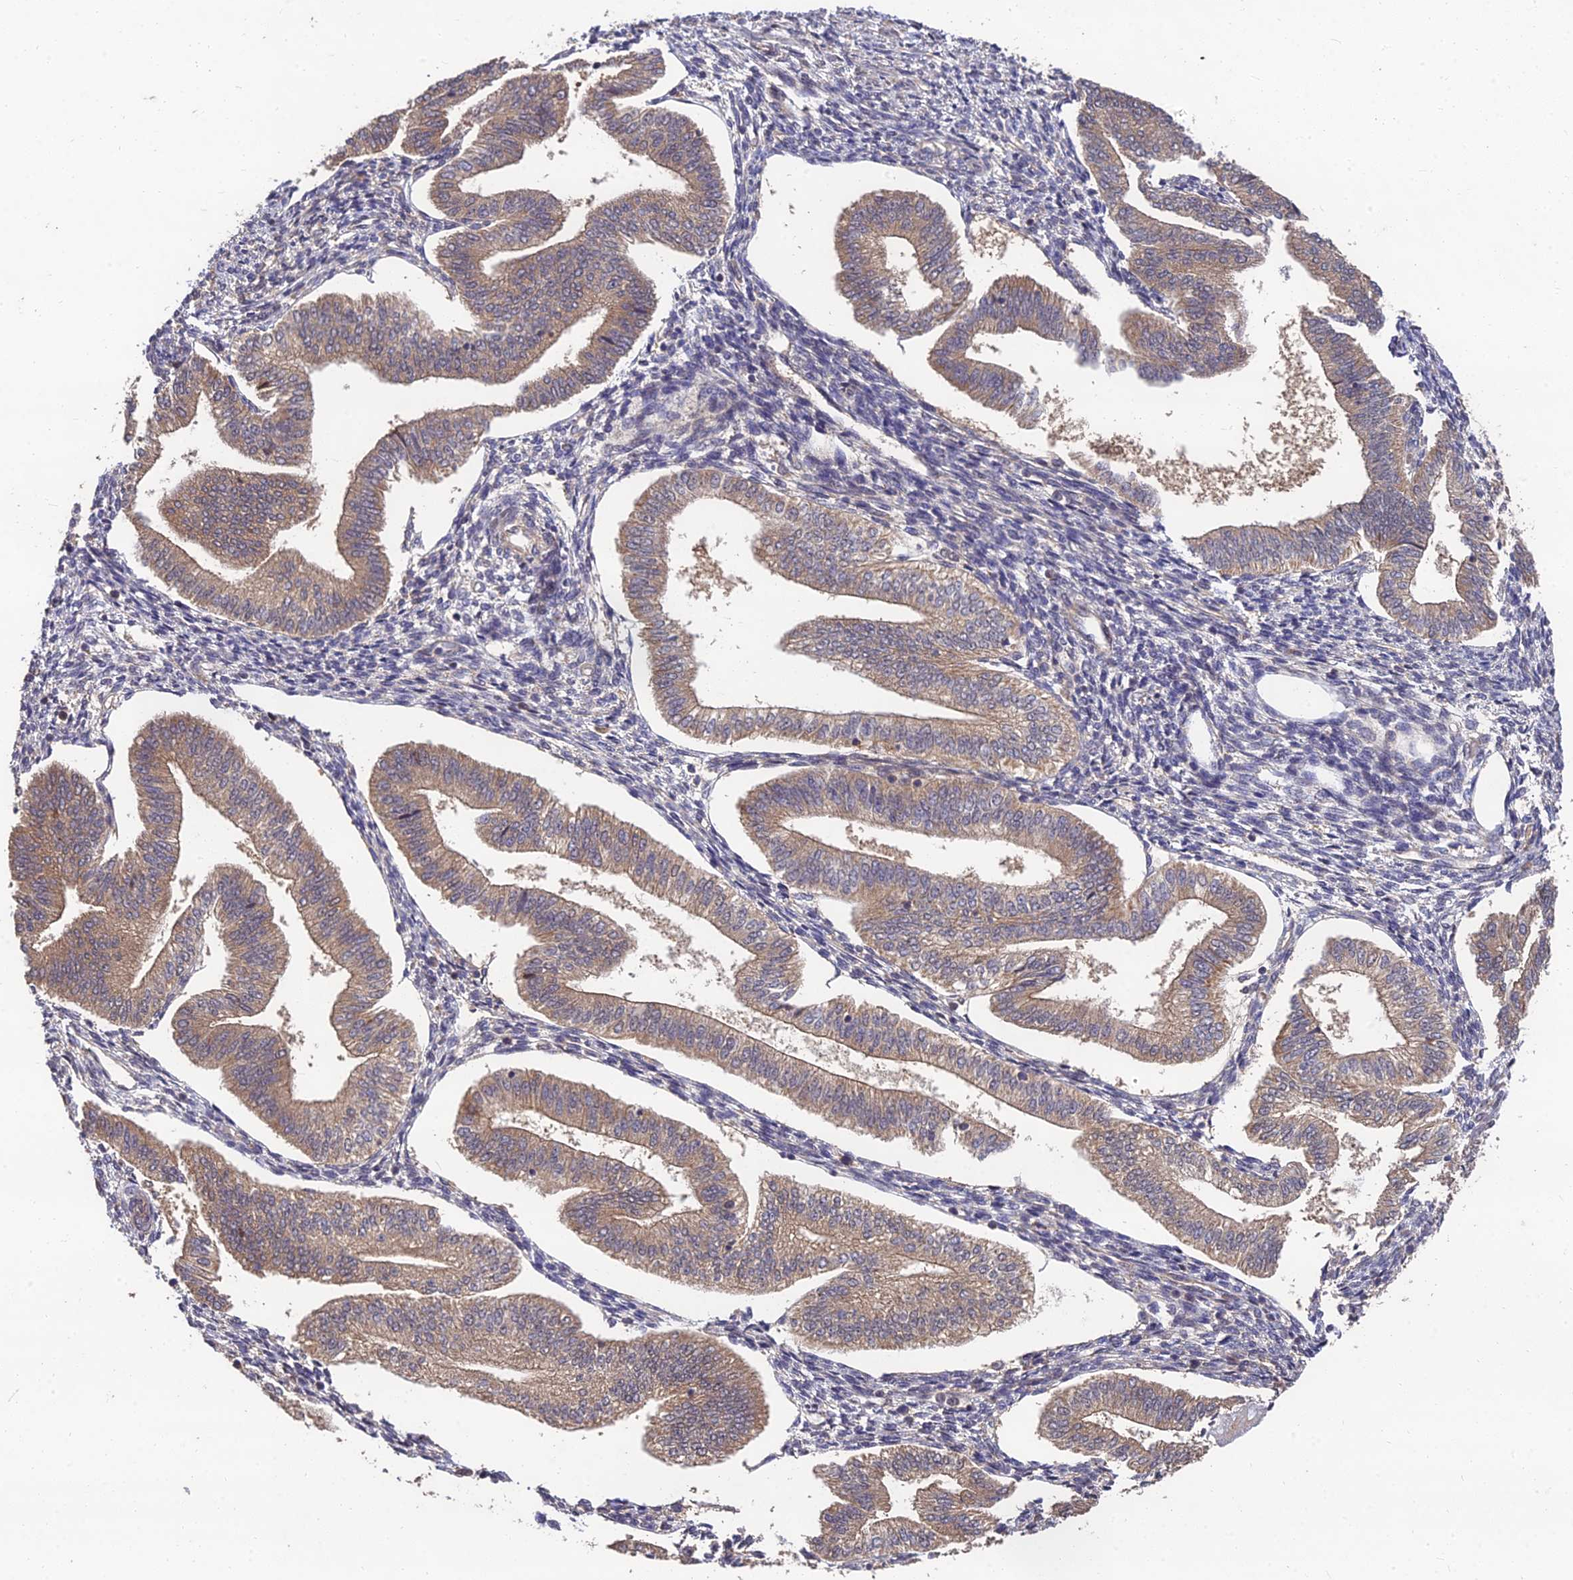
{"staining": {"intensity": "weak", "quantity": "25%-75%", "location": "cytoplasmic/membranous"}, "tissue": "endometrium", "cell_type": "Cells in endometrial stroma", "image_type": "normal", "snomed": [{"axis": "morphology", "description": "Normal tissue, NOS"}, {"axis": "topography", "description": "Endometrium"}], "caption": "Protein staining of unremarkable endometrium reveals weak cytoplasmic/membranous positivity in approximately 25%-75% of cells in endometrial stroma.", "gene": "MKKS", "patient": {"sex": "female", "age": 34}}